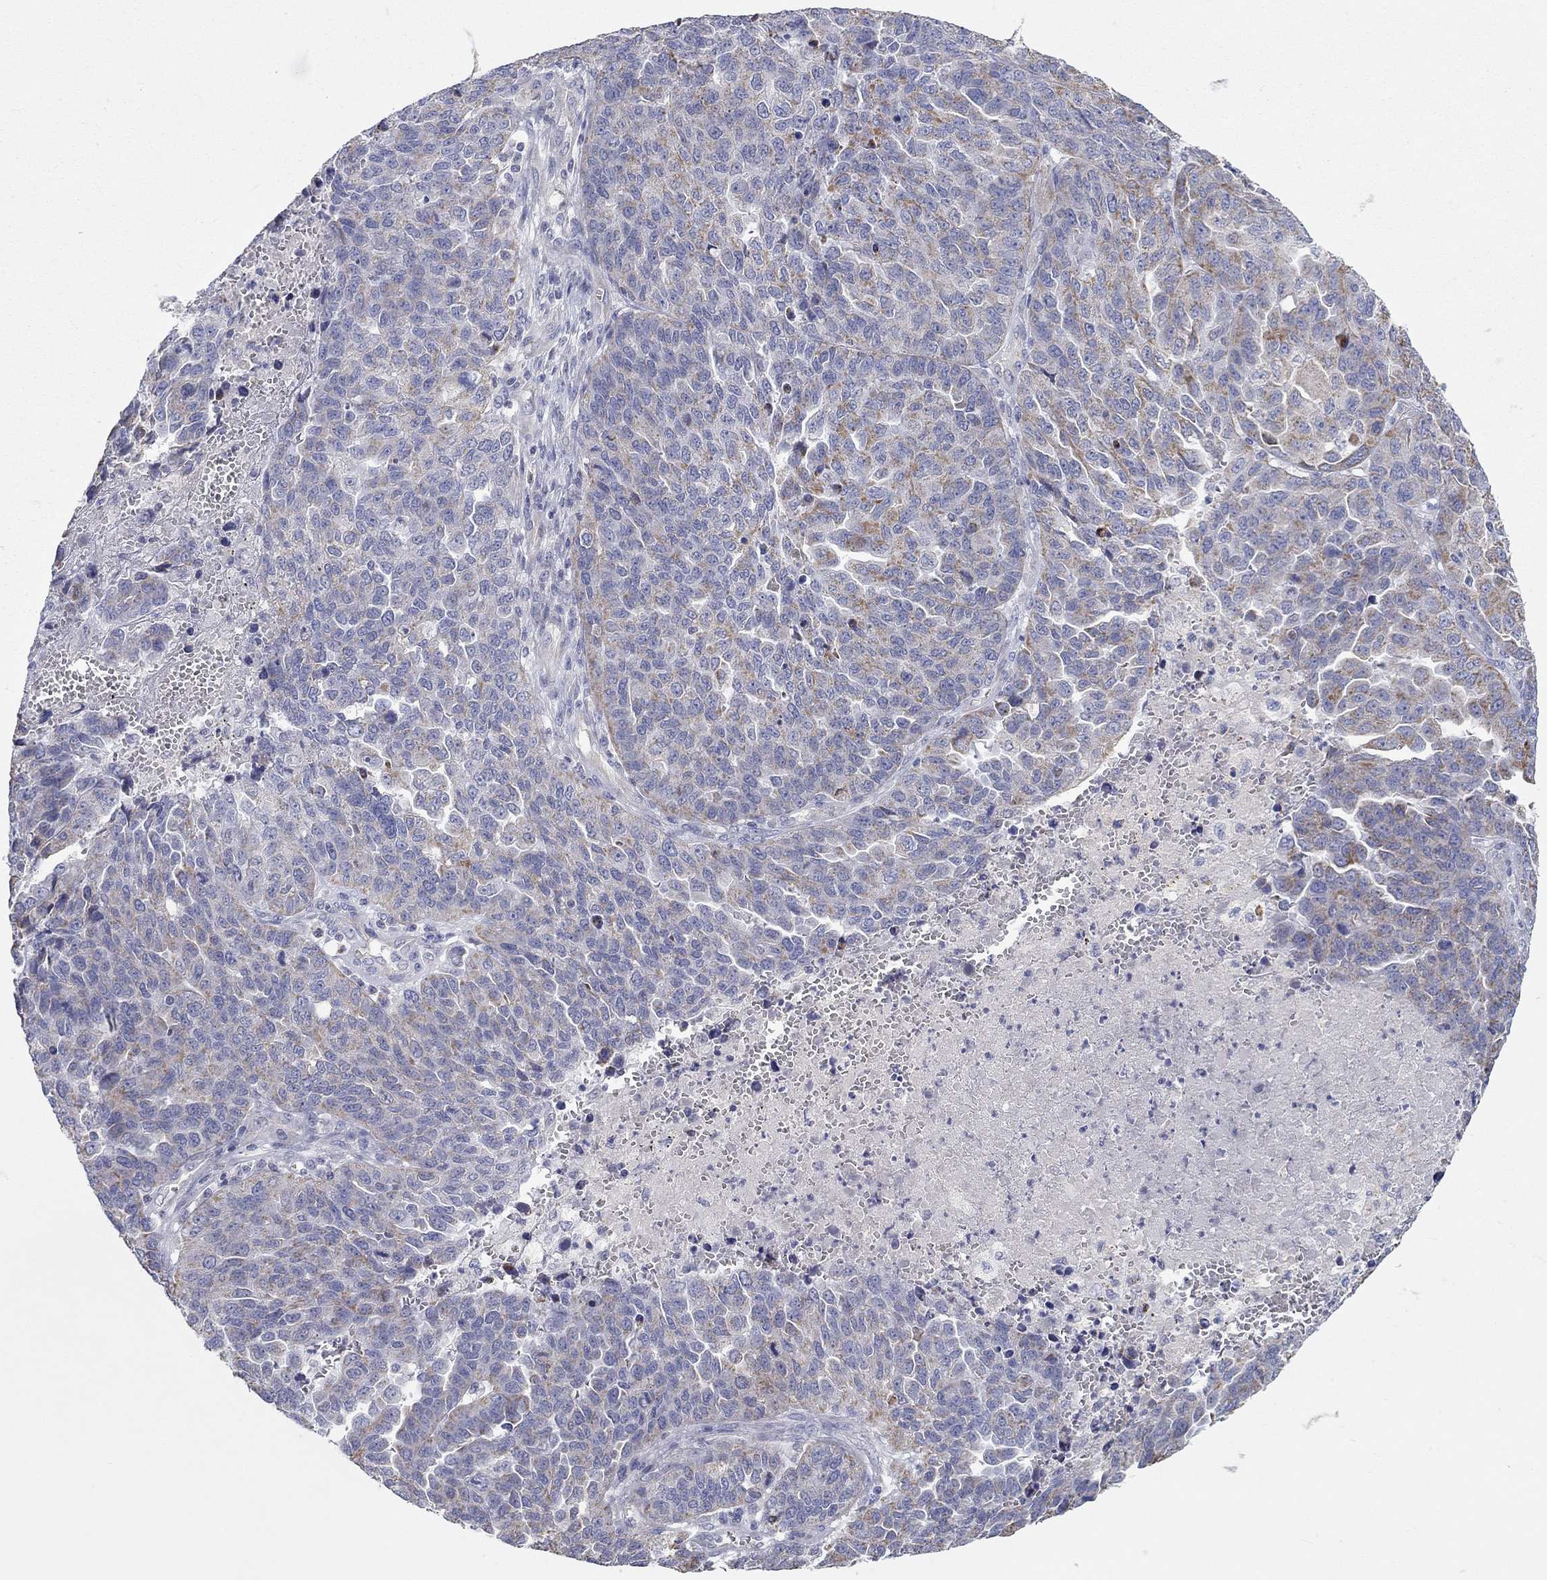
{"staining": {"intensity": "moderate", "quantity": "25%-75%", "location": "cytoplasmic/membranous"}, "tissue": "ovarian cancer", "cell_type": "Tumor cells", "image_type": "cancer", "snomed": [{"axis": "morphology", "description": "Cystadenocarcinoma, serous, NOS"}, {"axis": "topography", "description": "Ovary"}], "caption": "There is medium levels of moderate cytoplasmic/membranous staining in tumor cells of ovarian cancer (serous cystadenocarcinoma), as demonstrated by immunohistochemical staining (brown color).", "gene": "RCAN1", "patient": {"sex": "female", "age": 87}}